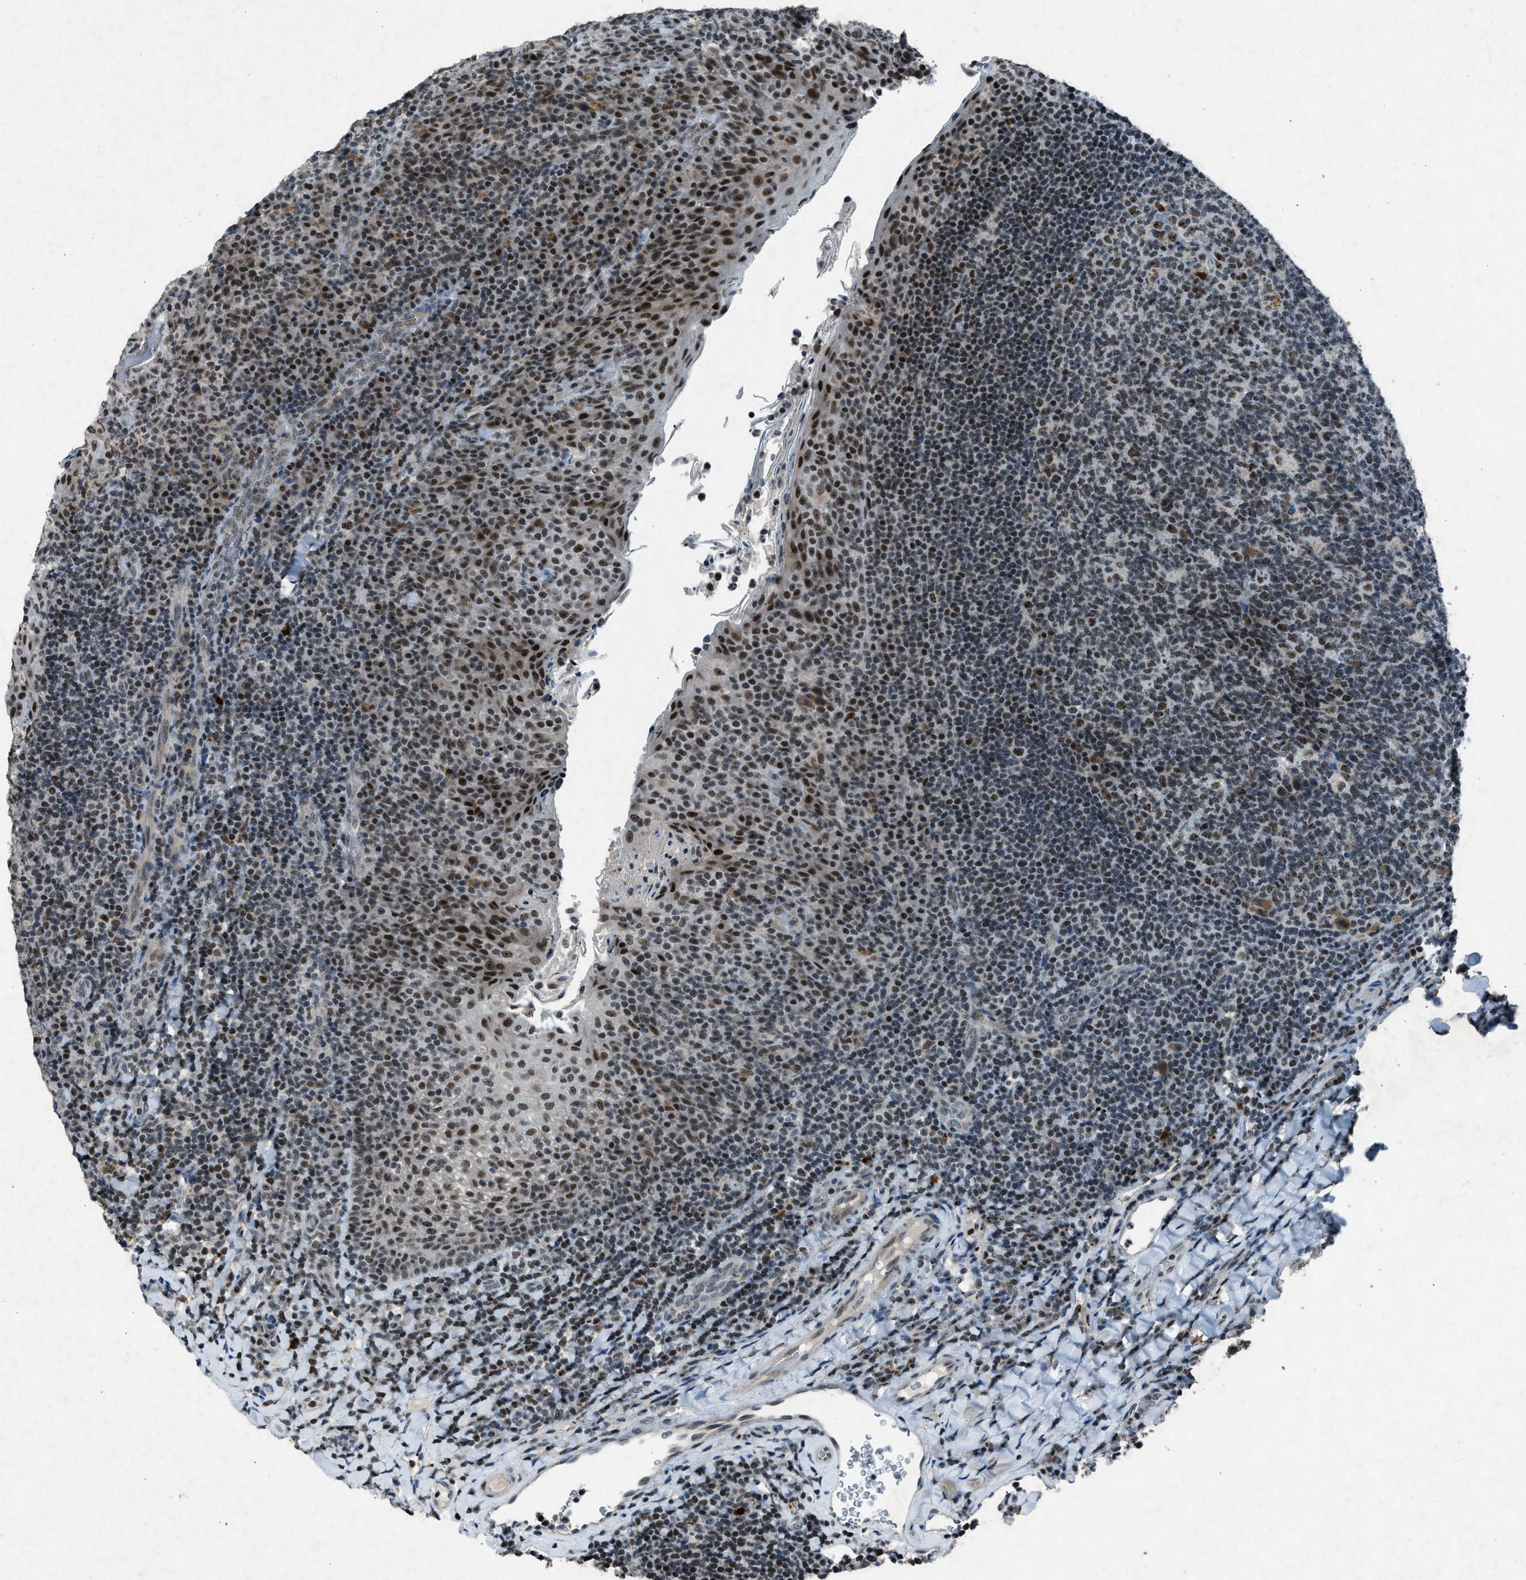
{"staining": {"intensity": "moderate", "quantity": "<25%", "location": "nuclear"}, "tissue": "tonsil", "cell_type": "Germinal center cells", "image_type": "normal", "snomed": [{"axis": "morphology", "description": "Normal tissue, NOS"}, {"axis": "topography", "description": "Tonsil"}], "caption": "An IHC histopathology image of unremarkable tissue is shown. Protein staining in brown shows moderate nuclear positivity in tonsil within germinal center cells.", "gene": "ADCY1", "patient": {"sex": "male", "age": 17}}